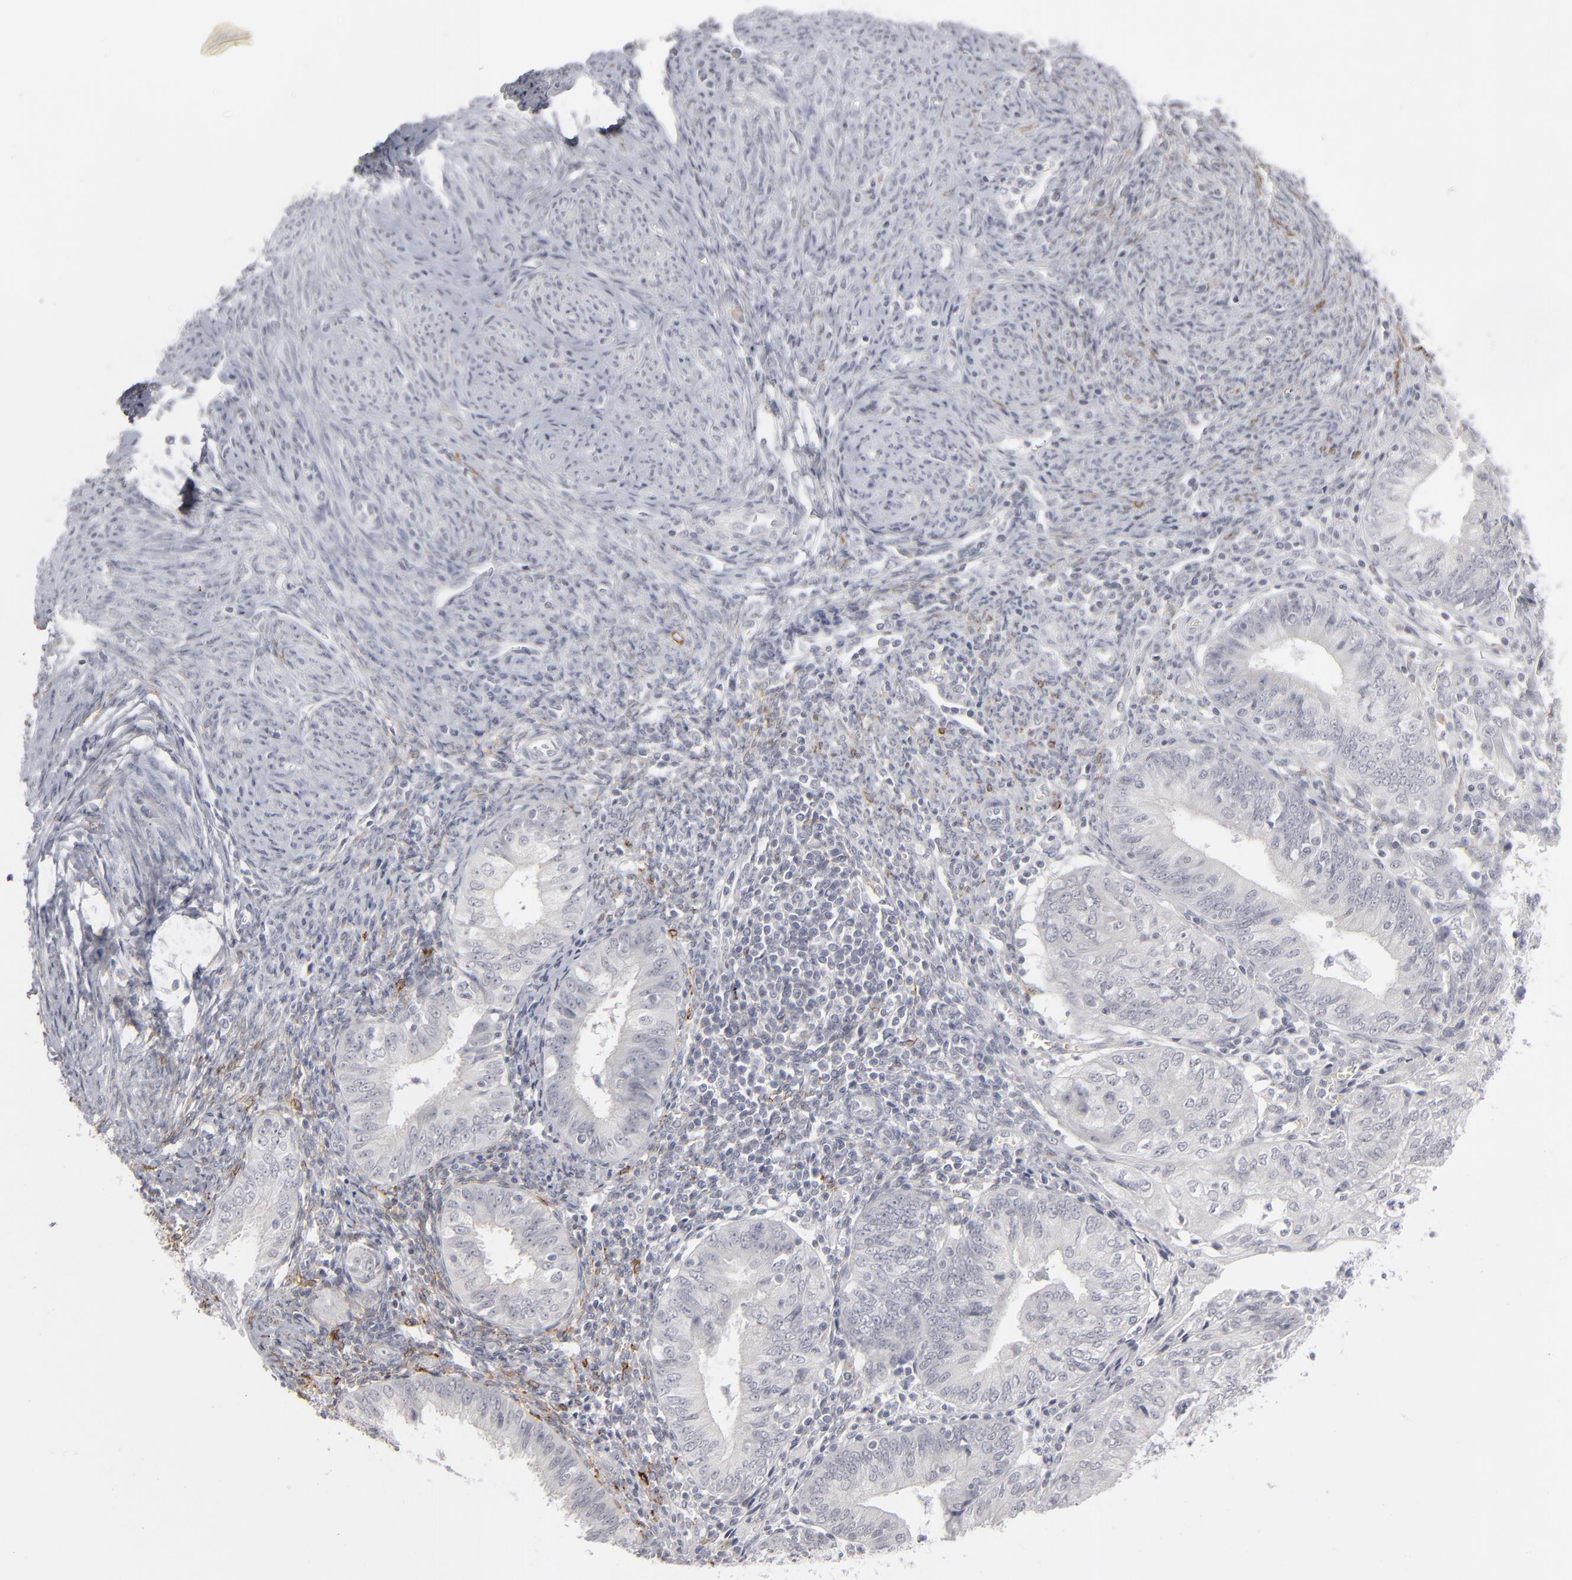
{"staining": {"intensity": "negative", "quantity": "none", "location": "none"}, "tissue": "endometrial cancer", "cell_type": "Tumor cells", "image_type": "cancer", "snomed": [{"axis": "morphology", "description": "Adenocarcinoma, NOS"}, {"axis": "topography", "description": "Endometrium"}], "caption": "Tumor cells are negative for protein expression in human adenocarcinoma (endometrial).", "gene": "KIAA1210", "patient": {"sex": "female", "age": 55}}